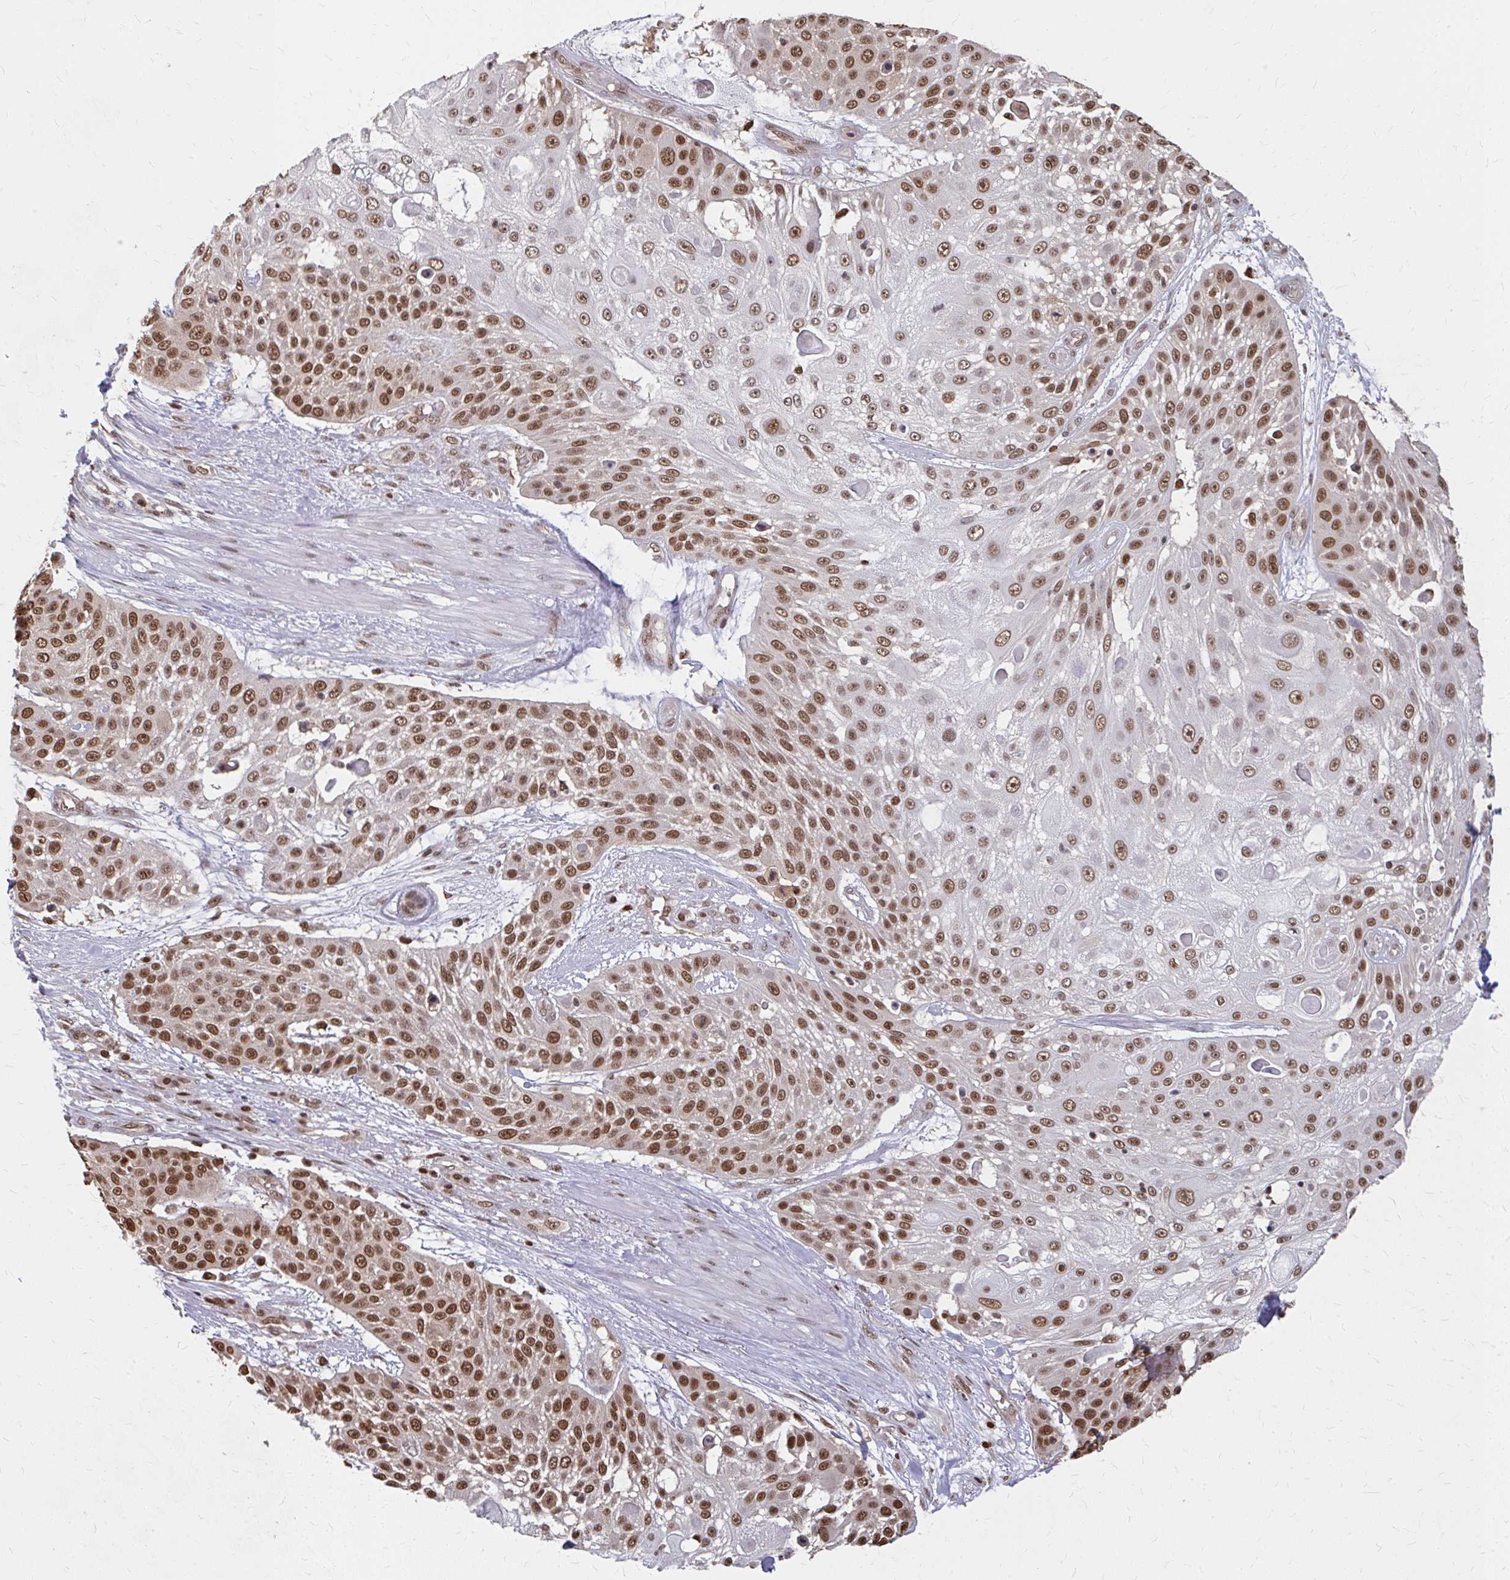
{"staining": {"intensity": "strong", "quantity": "25%-75%", "location": "cytoplasmic/membranous,nuclear"}, "tissue": "skin cancer", "cell_type": "Tumor cells", "image_type": "cancer", "snomed": [{"axis": "morphology", "description": "Squamous cell carcinoma, NOS"}, {"axis": "topography", "description": "Skin"}], "caption": "Human squamous cell carcinoma (skin) stained with a protein marker displays strong staining in tumor cells.", "gene": "XPO1", "patient": {"sex": "female", "age": 86}}